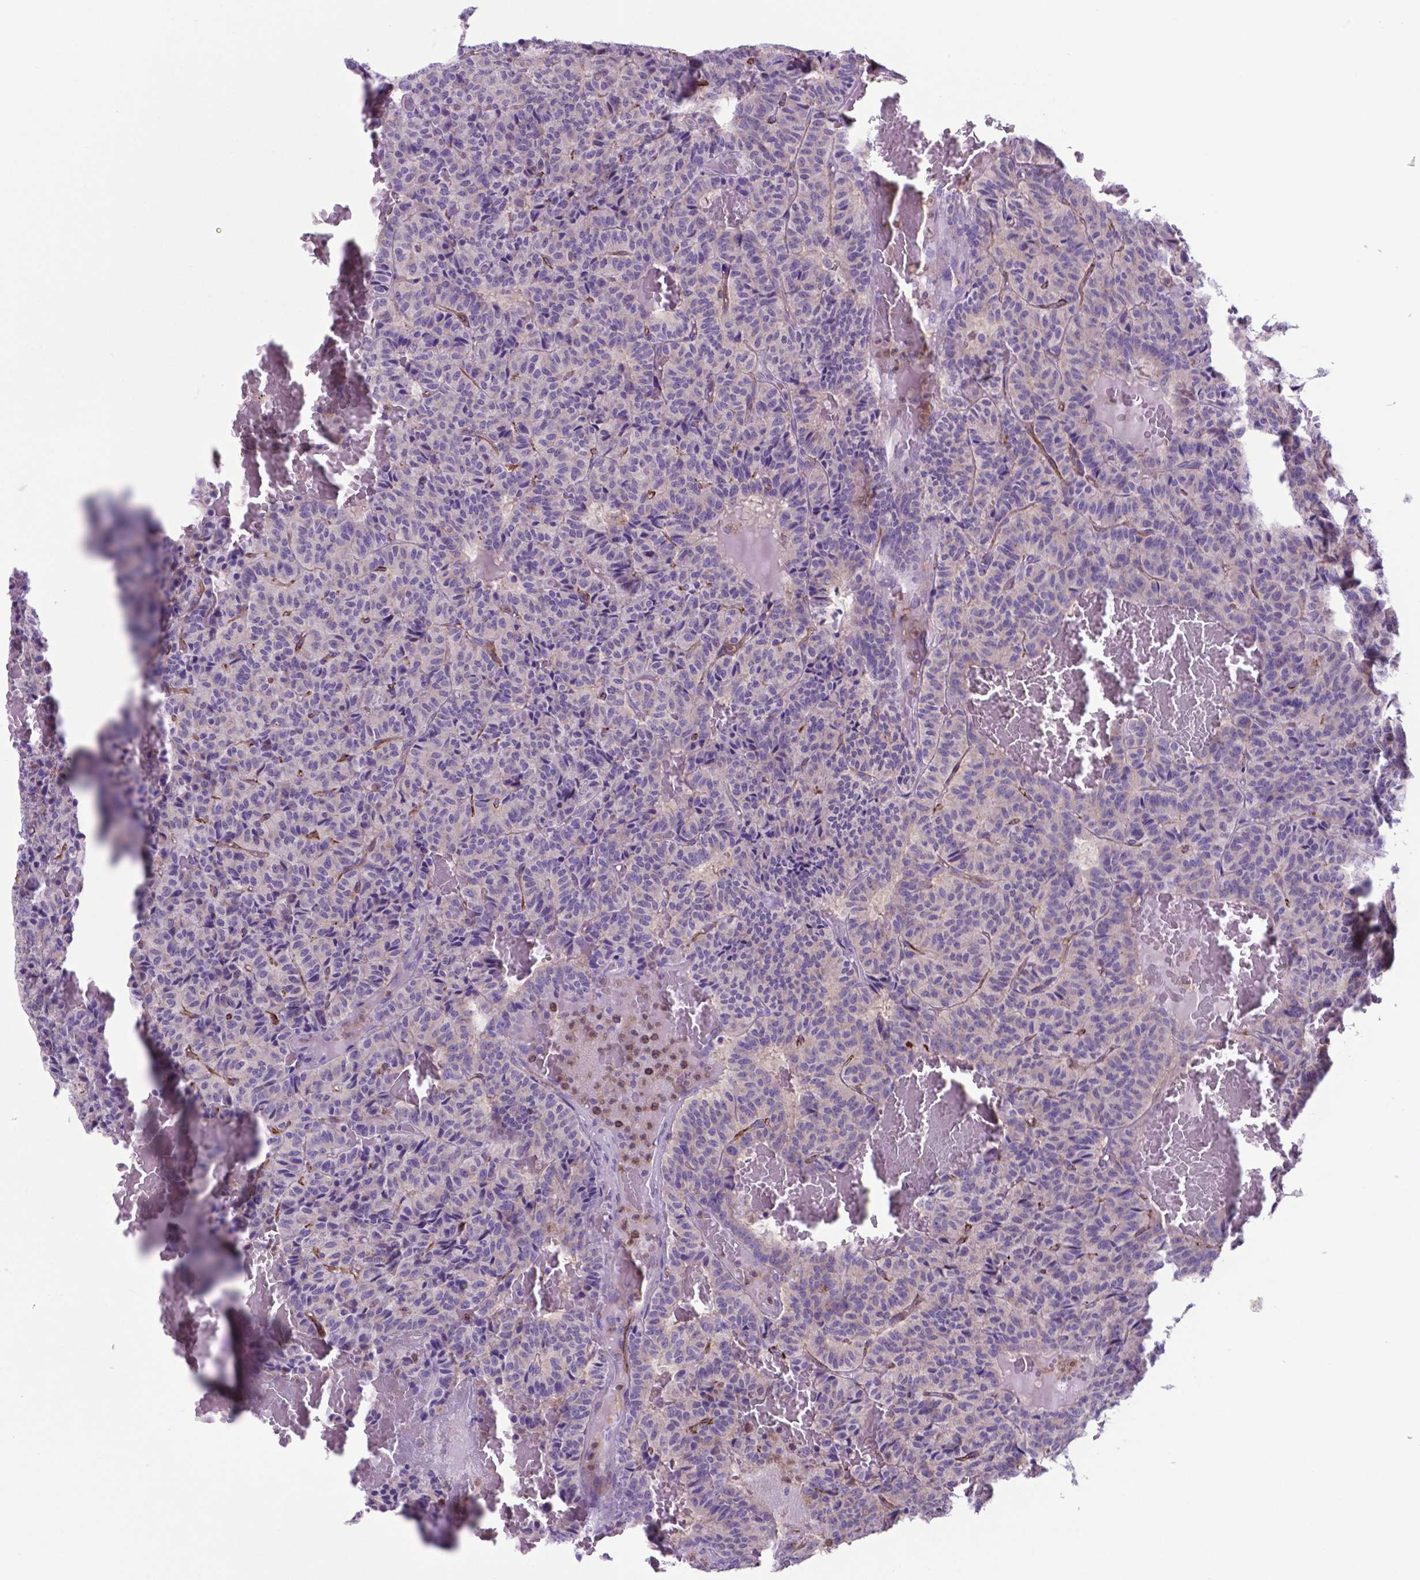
{"staining": {"intensity": "negative", "quantity": "none", "location": "none"}, "tissue": "carcinoid", "cell_type": "Tumor cells", "image_type": "cancer", "snomed": [{"axis": "morphology", "description": "Carcinoid, malignant, NOS"}, {"axis": "topography", "description": "Lung"}], "caption": "DAB immunohistochemical staining of carcinoid reveals no significant expression in tumor cells. (DAB immunohistochemistry (IHC) with hematoxylin counter stain).", "gene": "LZTR1", "patient": {"sex": "male", "age": 70}}